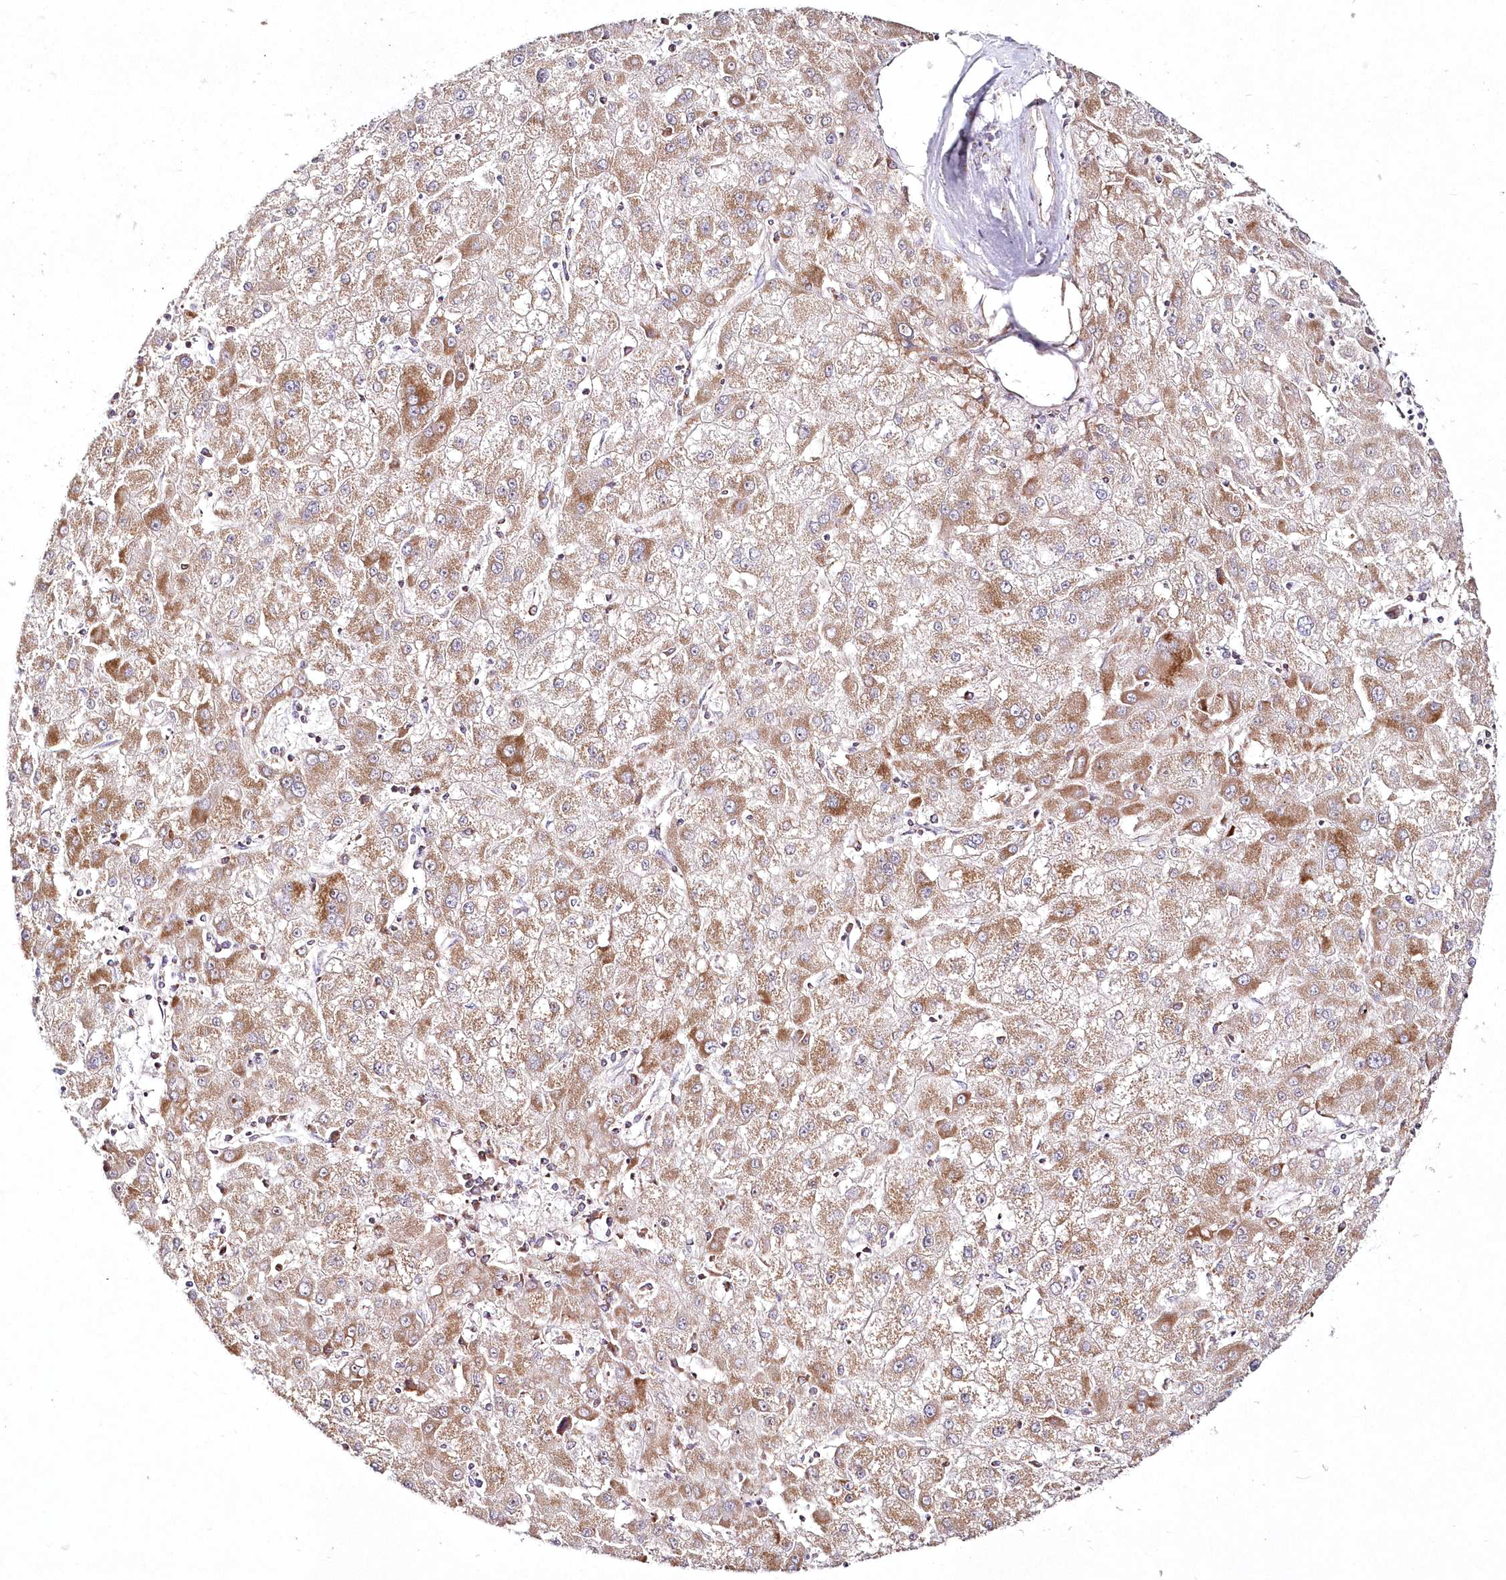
{"staining": {"intensity": "moderate", "quantity": ">75%", "location": "cytoplasmic/membranous"}, "tissue": "liver cancer", "cell_type": "Tumor cells", "image_type": "cancer", "snomed": [{"axis": "morphology", "description": "Carcinoma, Hepatocellular, NOS"}, {"axis": "topography", "description": "Liver"}], "caption": "This image reveals immunohistochemistry (IHC) staining of liver cancer, with medium moderate cytoplasmic/membranous staining in about >75% of tumor cells.", "gene": "DNA2", "patient": {"sex": "male", "age": 72}}